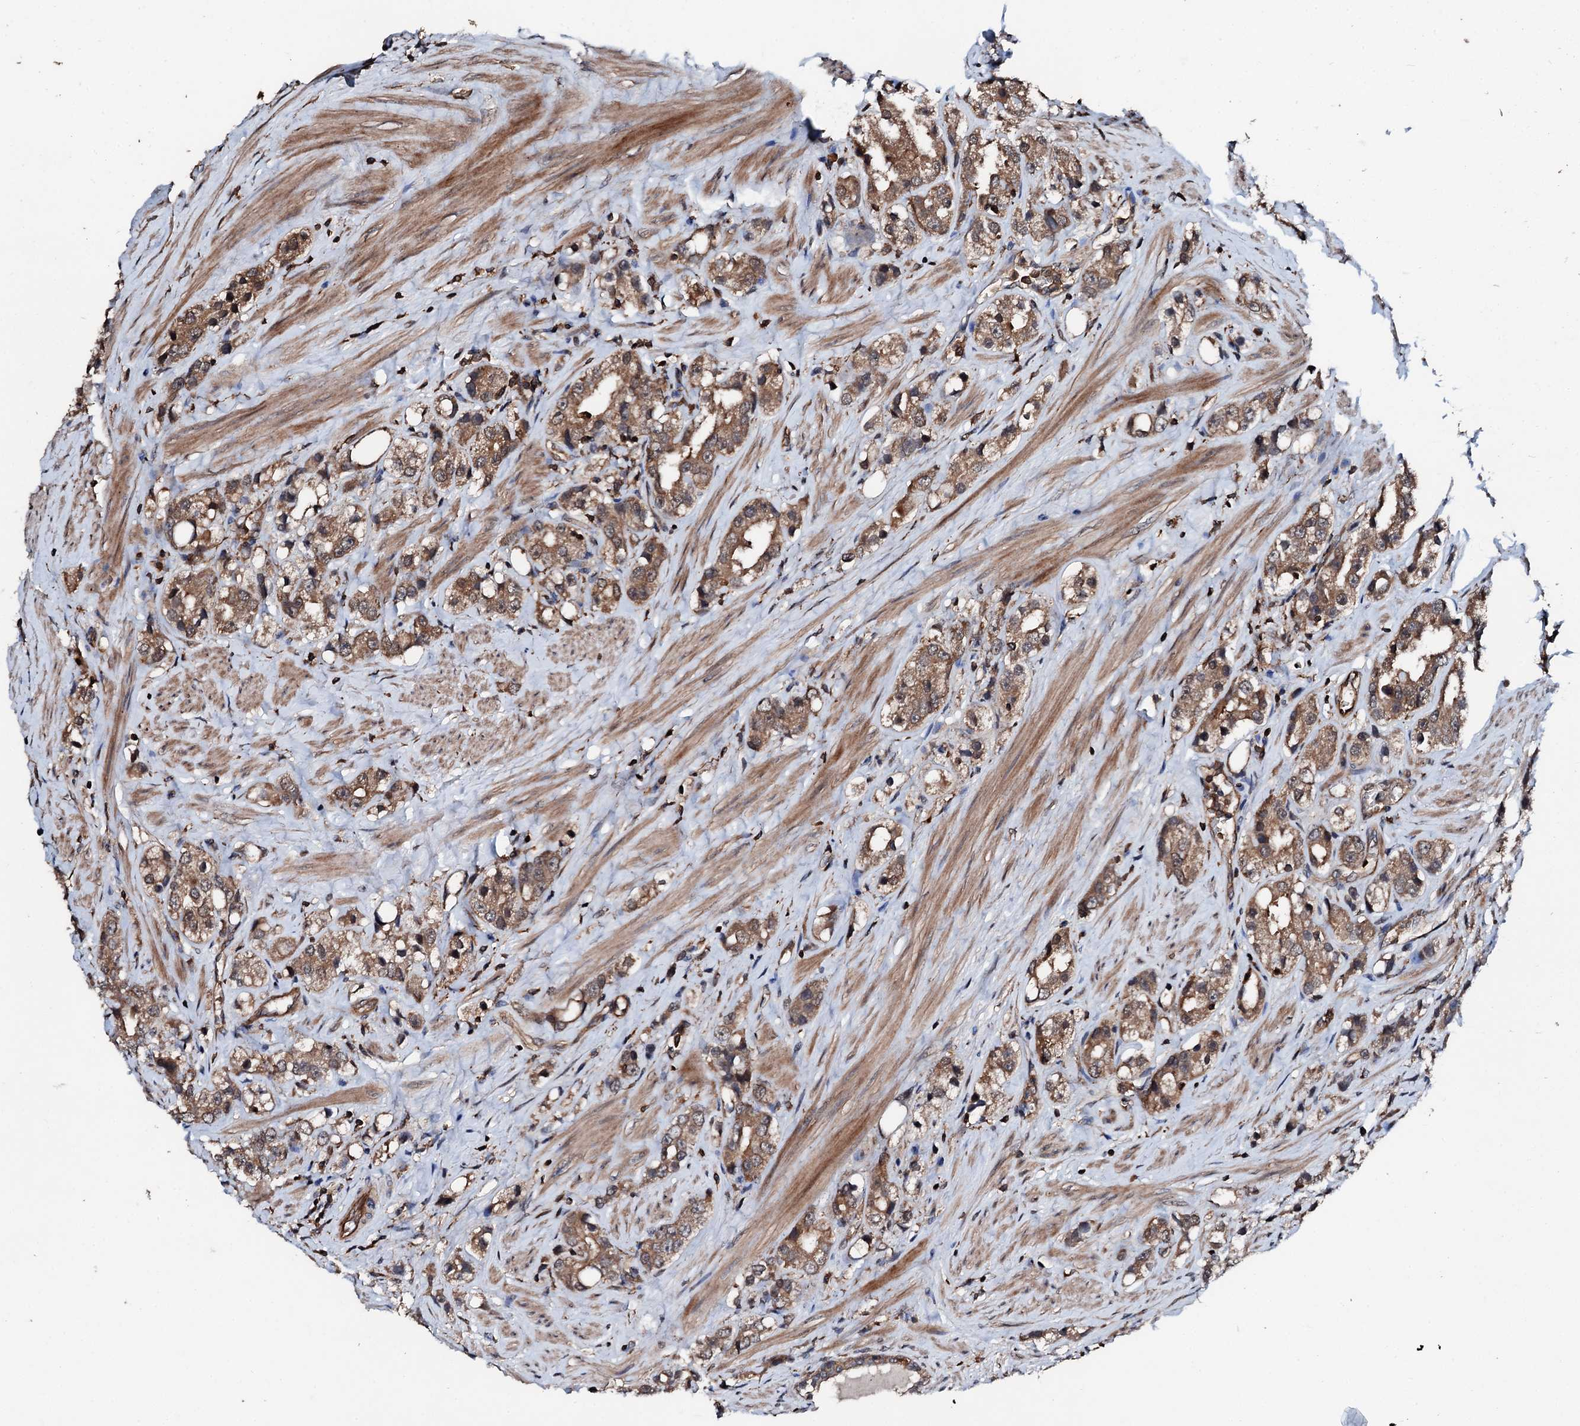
{"staining": {"intensity": "moderate", "quantity": ">75%", "location": "cytoplasmic/membranous"}, "tissue": "prostate cancer", "cell_type": "Tumor cells", "image_type": "cancer", "snomed": [{"axis": "morphology", "description": "Adenocarcinoma, NOS"}, {"axis": "topography", "description": "Prostate"}], "caption": "An IHC histopathology image of neoplastic tissue is shown. Protein staining in brown shows moderate cytoplasmic/membranous positivity in adenocarcinoma (prostate) within tumor cells.", "gene": "FGD4", "patient": {"sex": "male", "age": 79}}